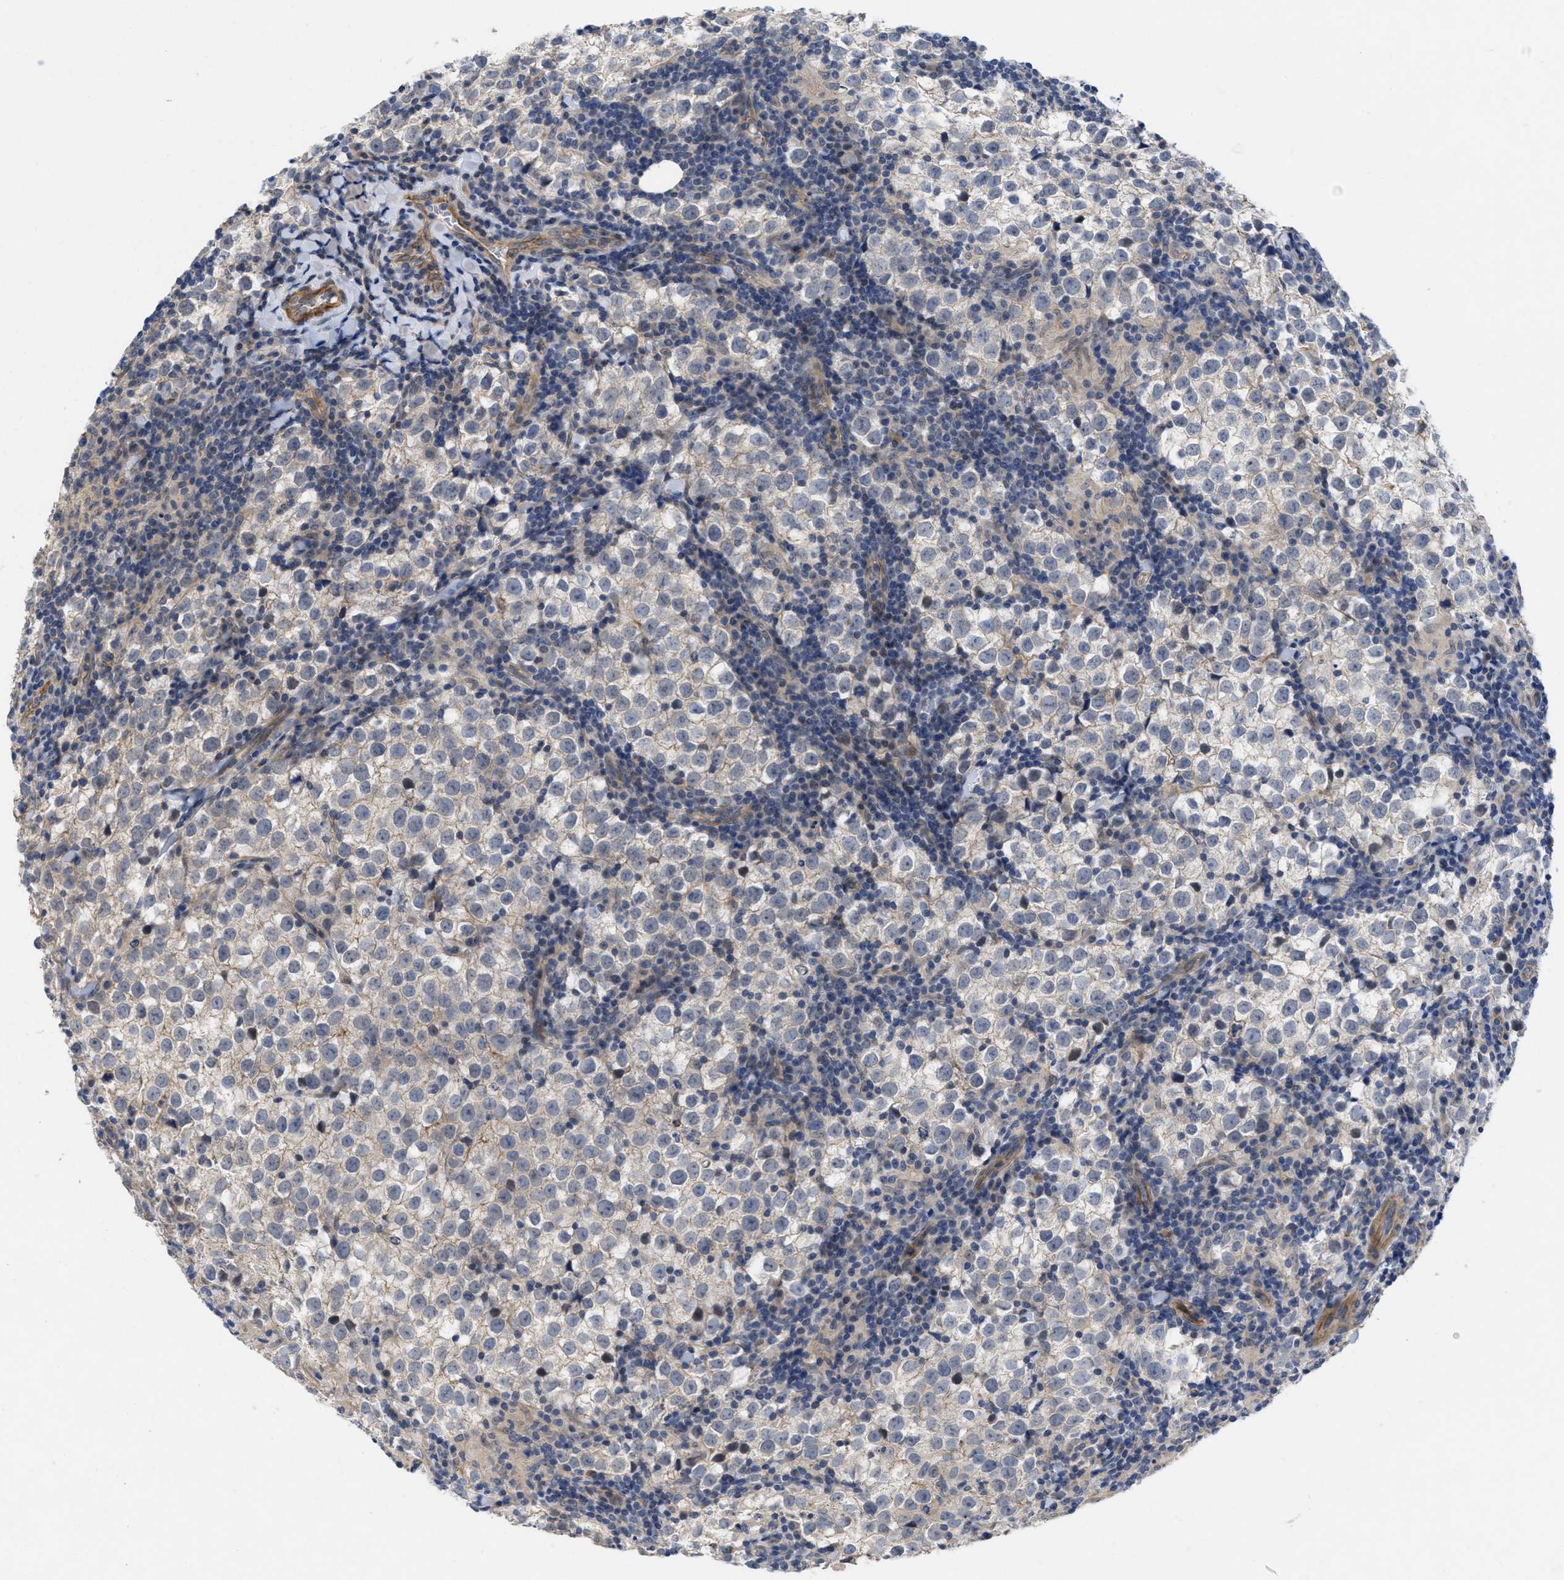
{"staining": {"intensity": "weak", "quantity": "25%-75%", "location": "cytoplasmic/membranous"}, "tissue": "testis cancer", "cell_type": "Tumor cells", "image_type": "cancer", "snomed": [{"axis": "morphology", "description": "Seminoma, NOS"}, {"axis": "morphology", "description": "Carcinoma, Embryonal, NOS"}, {"axis": "topography", "description": "Testis"}], "caption": "Approximately 25%-75% of tumor cells in testis cancer (embryonal carcinoma) display weak cytoplasmic/membranous protein expression as visualized by brown immunohistochemical staining.", "gene": "ARHGEF26", "patient": {"sex": "male", "age": 36}}